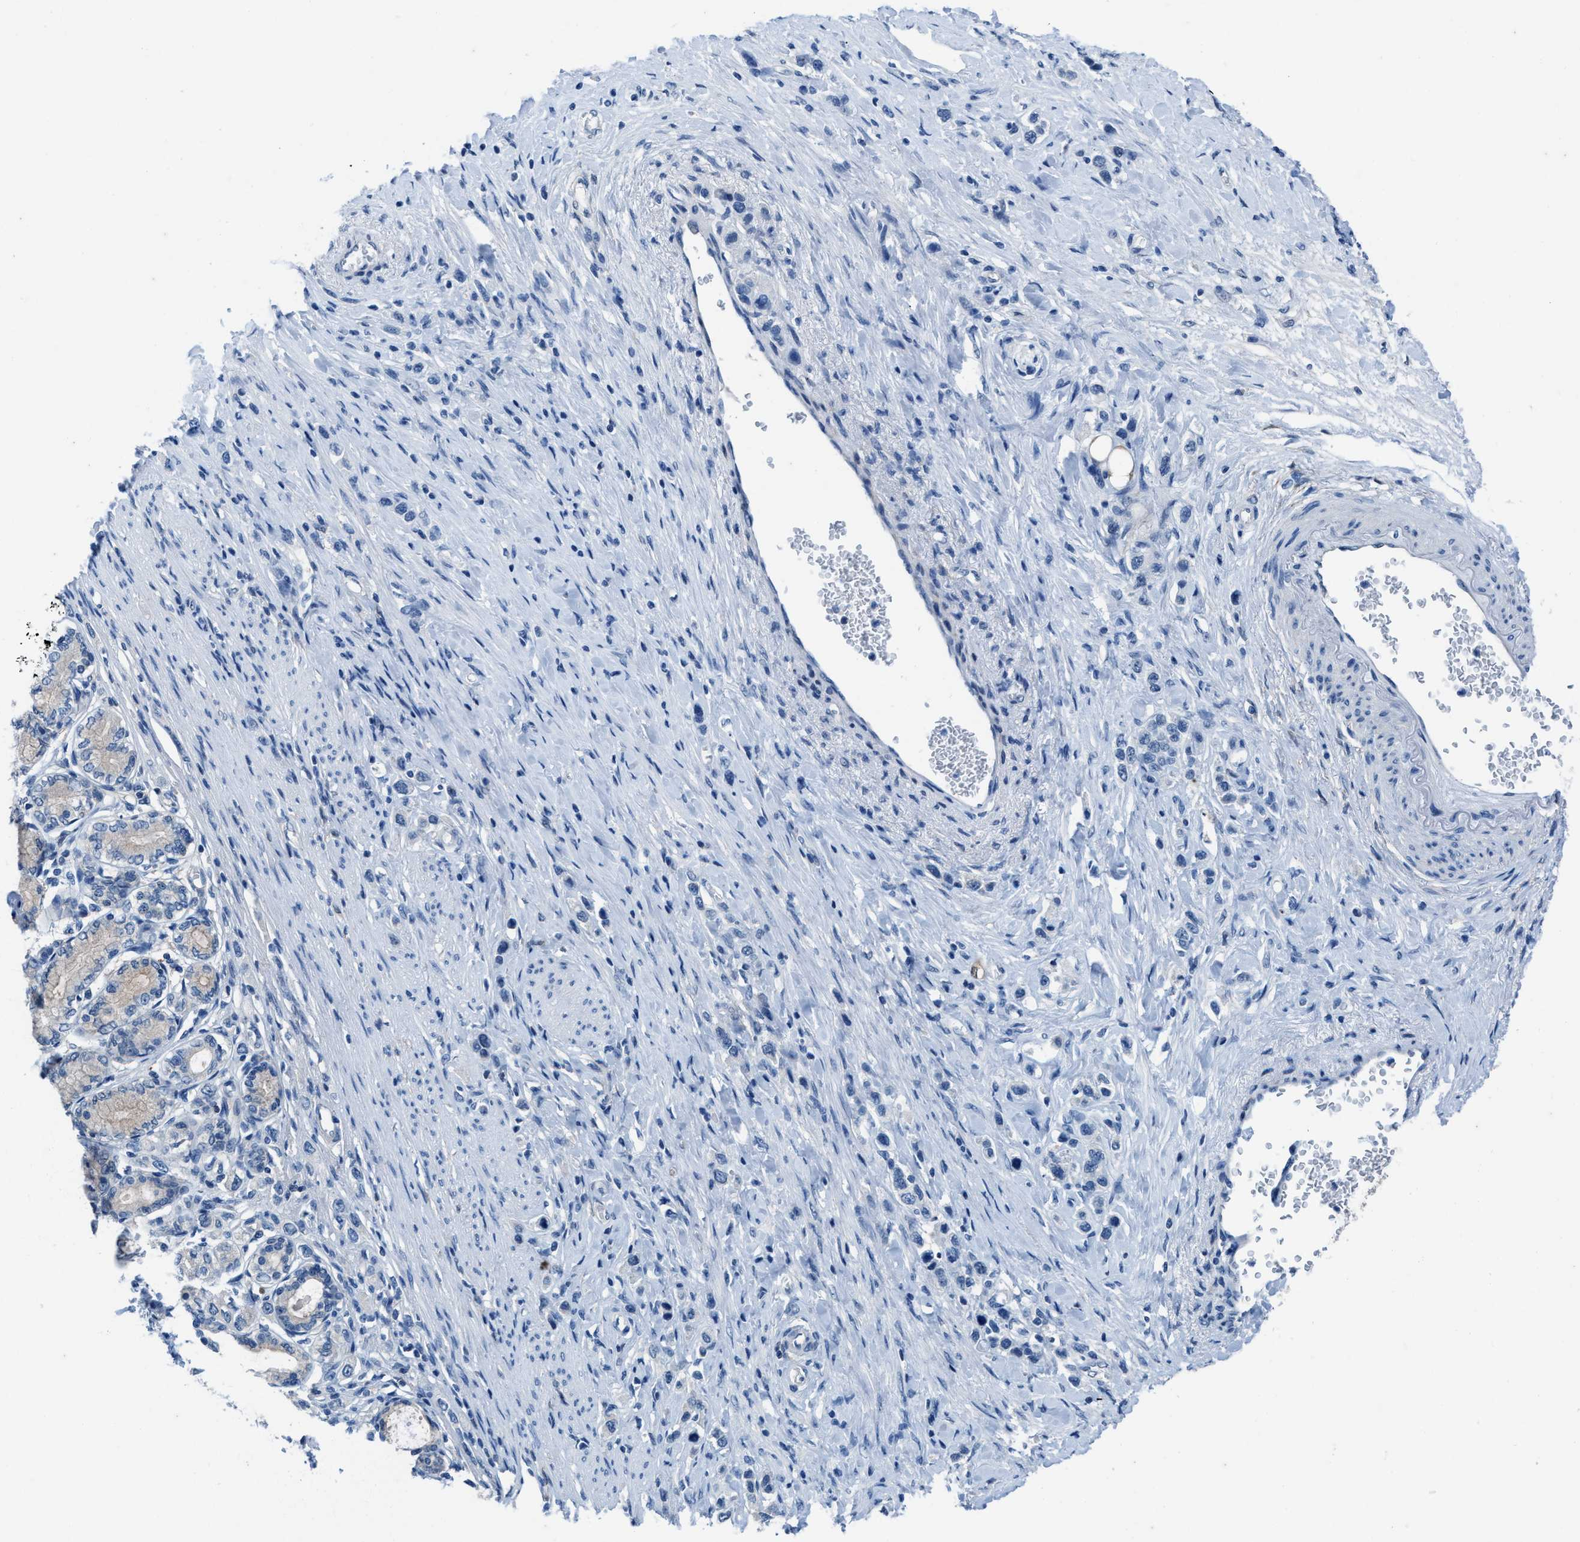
{"staining": {"intensity": "negative", "quantity": "none", "location": "none"}, "tissue": "stomach cancer", "cell_type": "Tumor cells", "image_type": "cancer", "snomed": [{"axis": "morphology", "description": "Adenocarcinoma, NOS"}, {"axis": "topography", "description": "Stomach"}], "caption": "Stomach cancer was stained to show a protein in brown. There is no significant staining in tumor cells.", "gene": "NUDT5", "patient": {"sex": "female", "age": 65}}